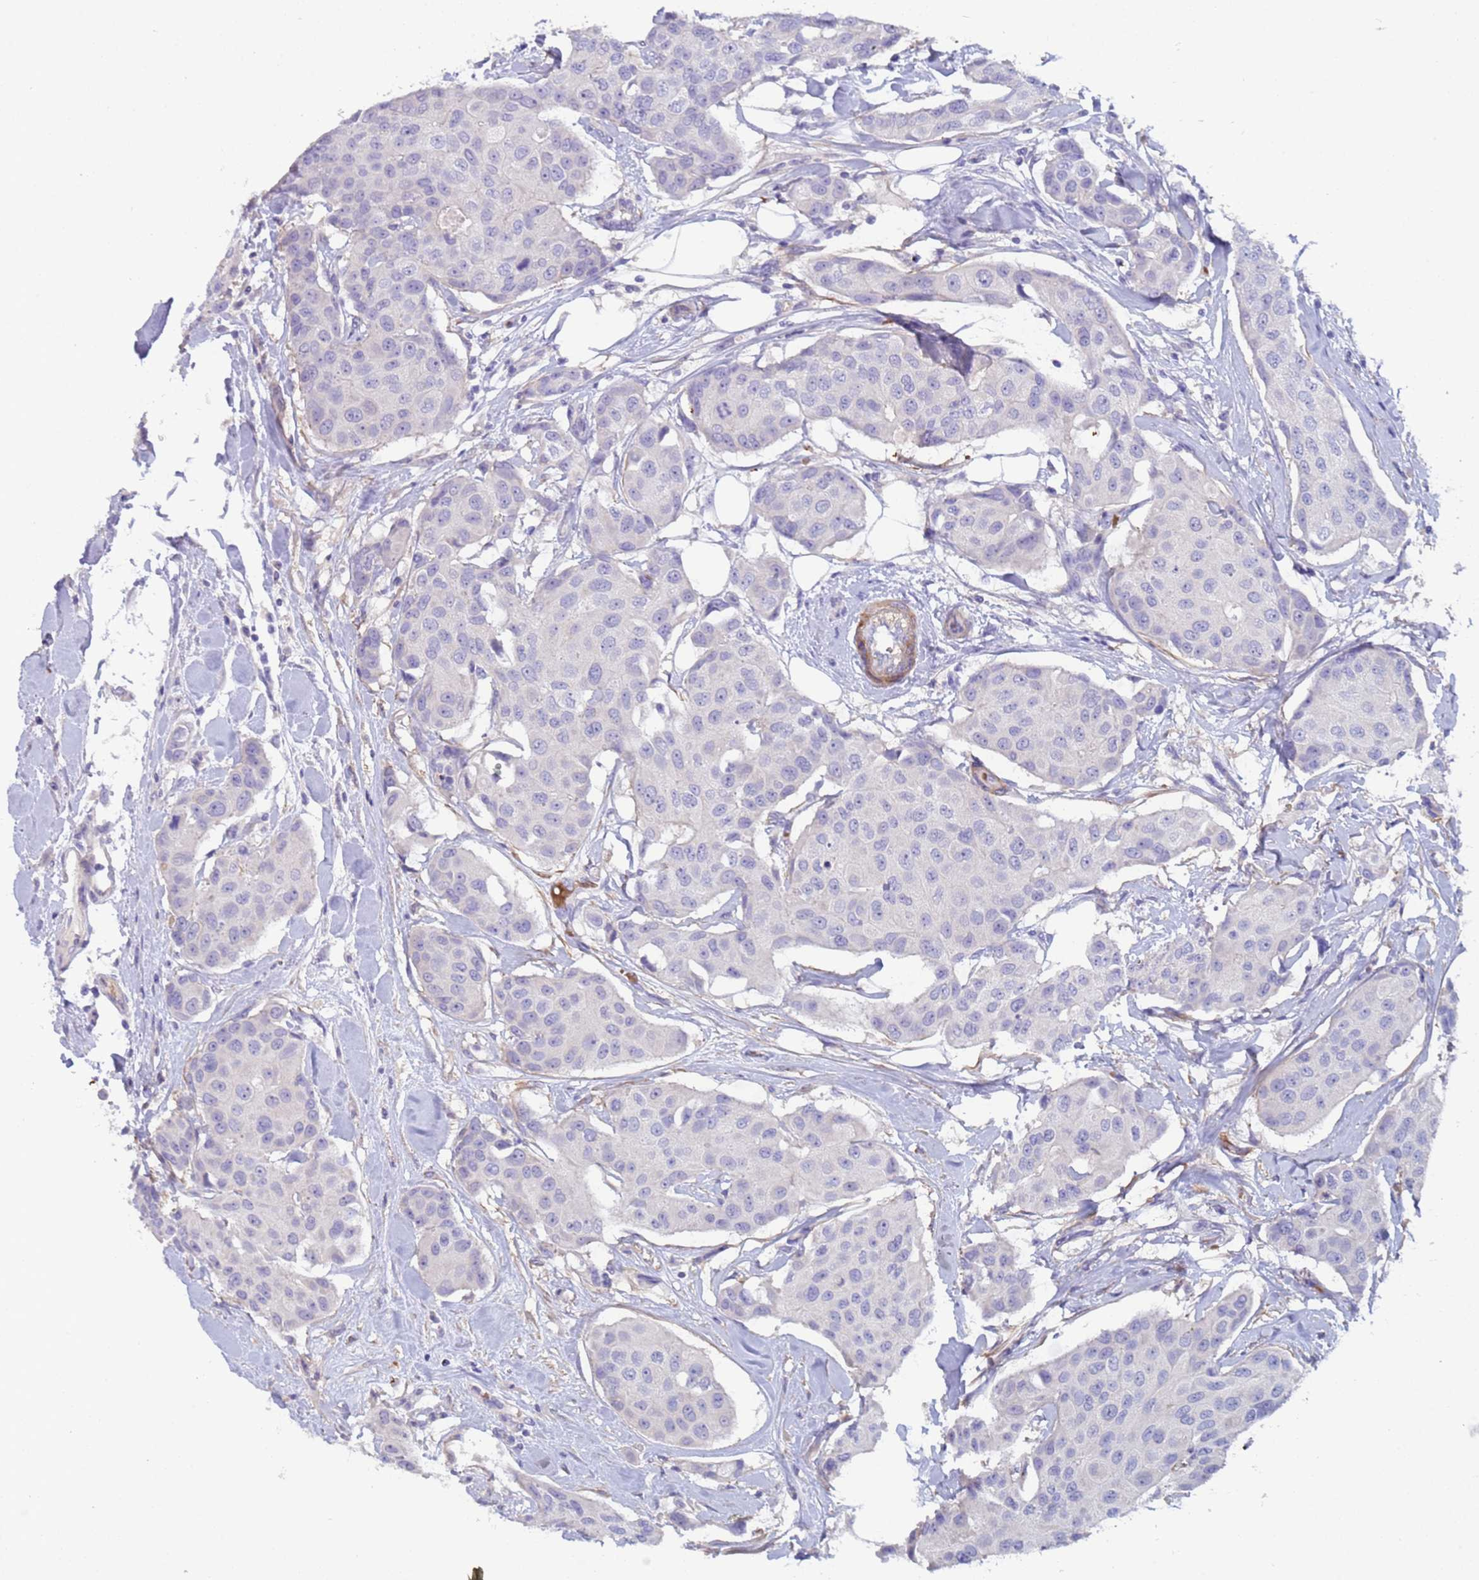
{"staining": {"intensity": "negative", "quantity": "none", "location": "none"}, "tissue": "breast cancer", "cell_type": "Tumor cells", "image_type": "cancer", "snomed": [{"axis": "morphology", "description": "Duct carcinoma"}, {"axis": "topography", "description": "Breast"}, {"axis": "topography", "description": "Lymph node"}], "caption": "Tumor cells are negative for protein expression in human breast cancer (invasive ductal carcinoma).", "gene": "KBTBD3", "patient": {"sex": "female", "age": 80}}